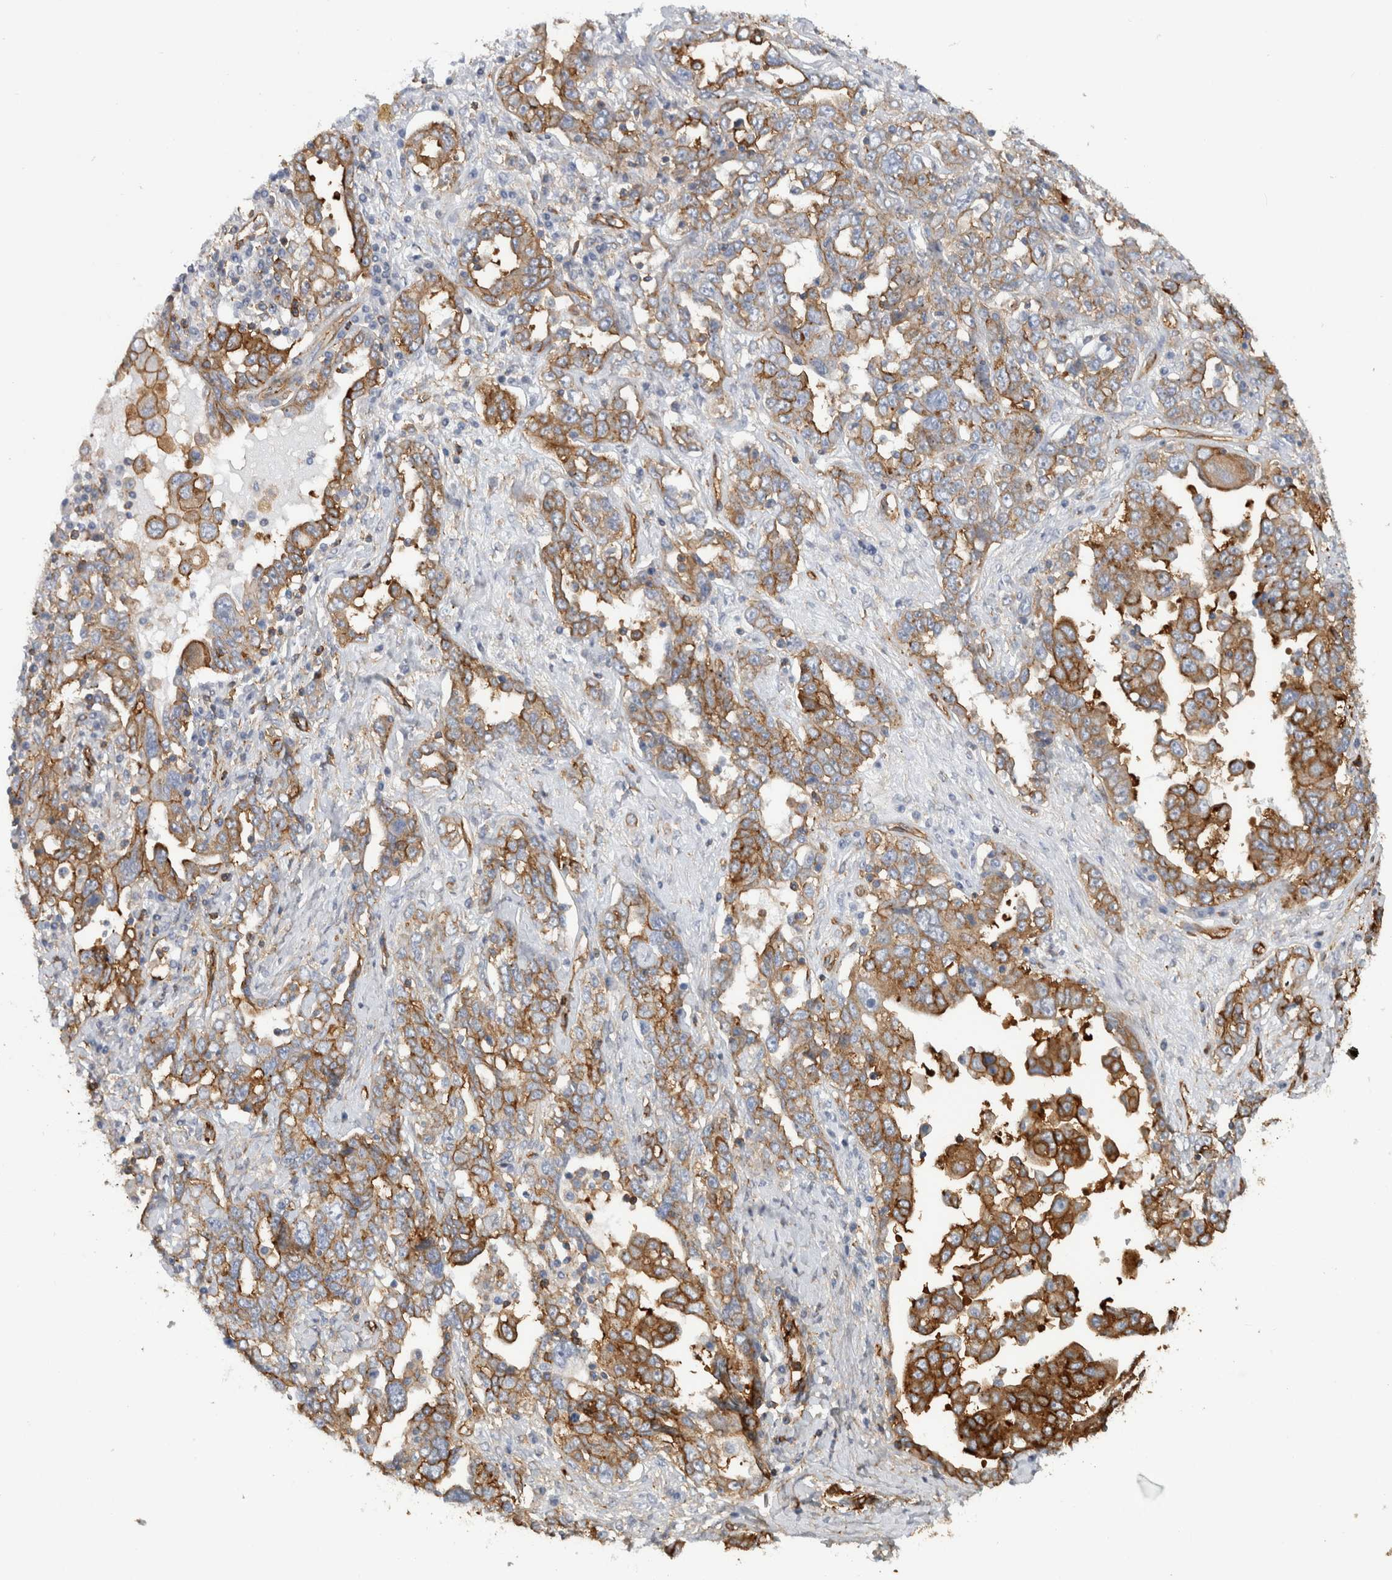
{"staining": {"intensity": "strong", "quantity": "25%-75%", "location": "cytoplasmic/membranous"}, "tissue": "ovarian cancer", "cell_type": "Tumor cells", "image_type": "cancer", "snomed": [{"axis": "morphology", "description": "Carcinoma, endometroid"}, {"axis": "topography", "description": "Ovary"}], "caption": "Protein staining of ovarian endometroid carcinoma tissue demonstrates strong cytoplasmic/membranous positivity in approximately 25%-75% of tumor cells. (DAB IHC, brown staining for protein, blue staining for nuclei).", "gene": "AHNAK", "patient": {"sex": "female", "age": 62}}